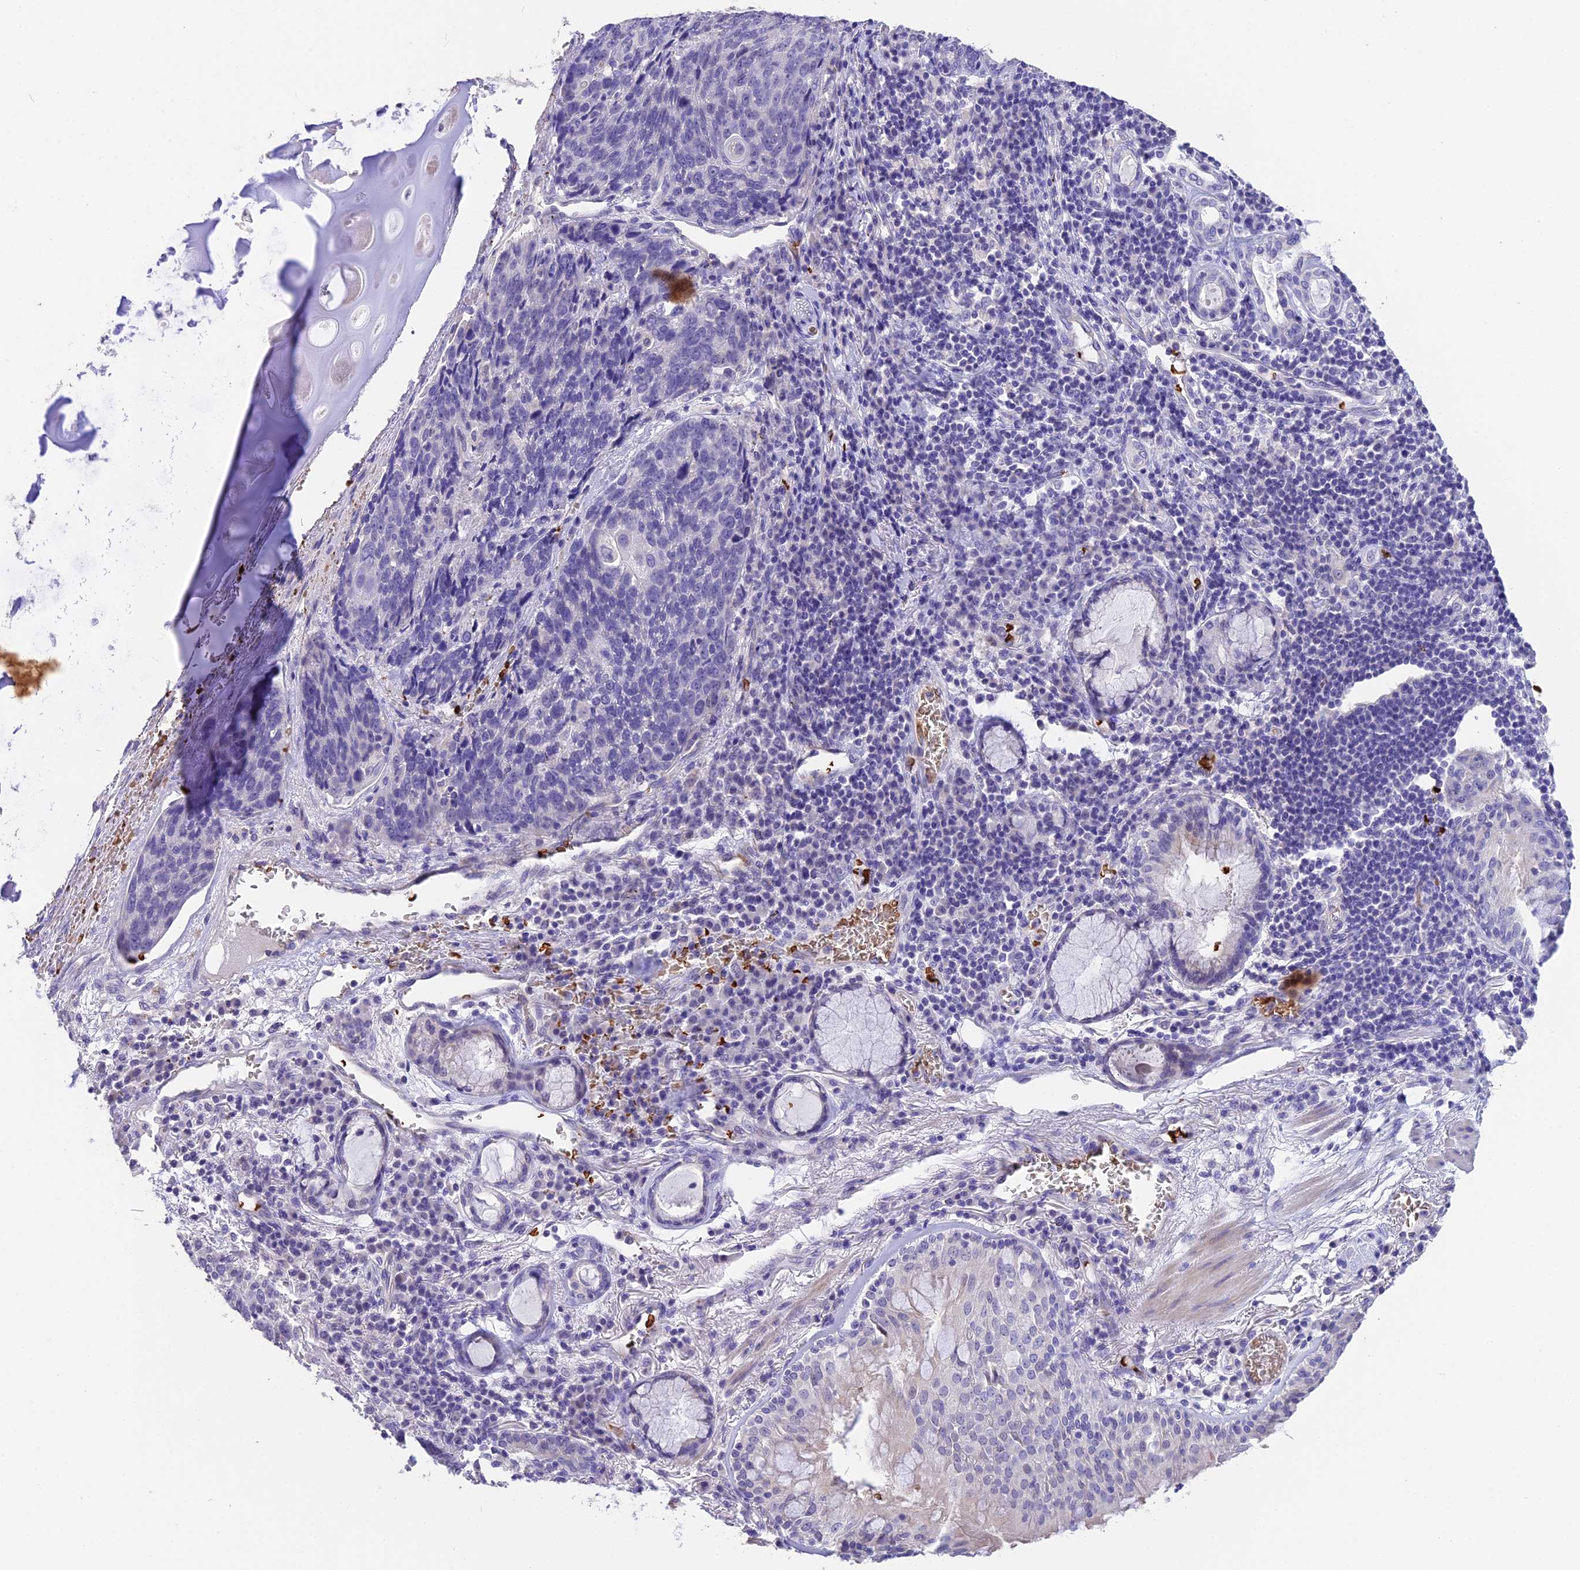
{"staining": {"intensity": "negative", "quantity": "none", "location": "none"}, "tissue": "lung cancer", "cell_type": "Tumor cells", "image_type": "cancer", "snomed": [{"axis": "morphology", "description": "Squamous cell carcinoma, NOS"}, {"axis": "topography", "description": "Lung"}], "caption": "Immunohistochemistry photomicrograph of human lung squamous cell carcinoma stained for a protein (brown), which displays no staining in tumor cells.", "gene": "TNNC2", "patient": {"sex": "male", "age": 66}}